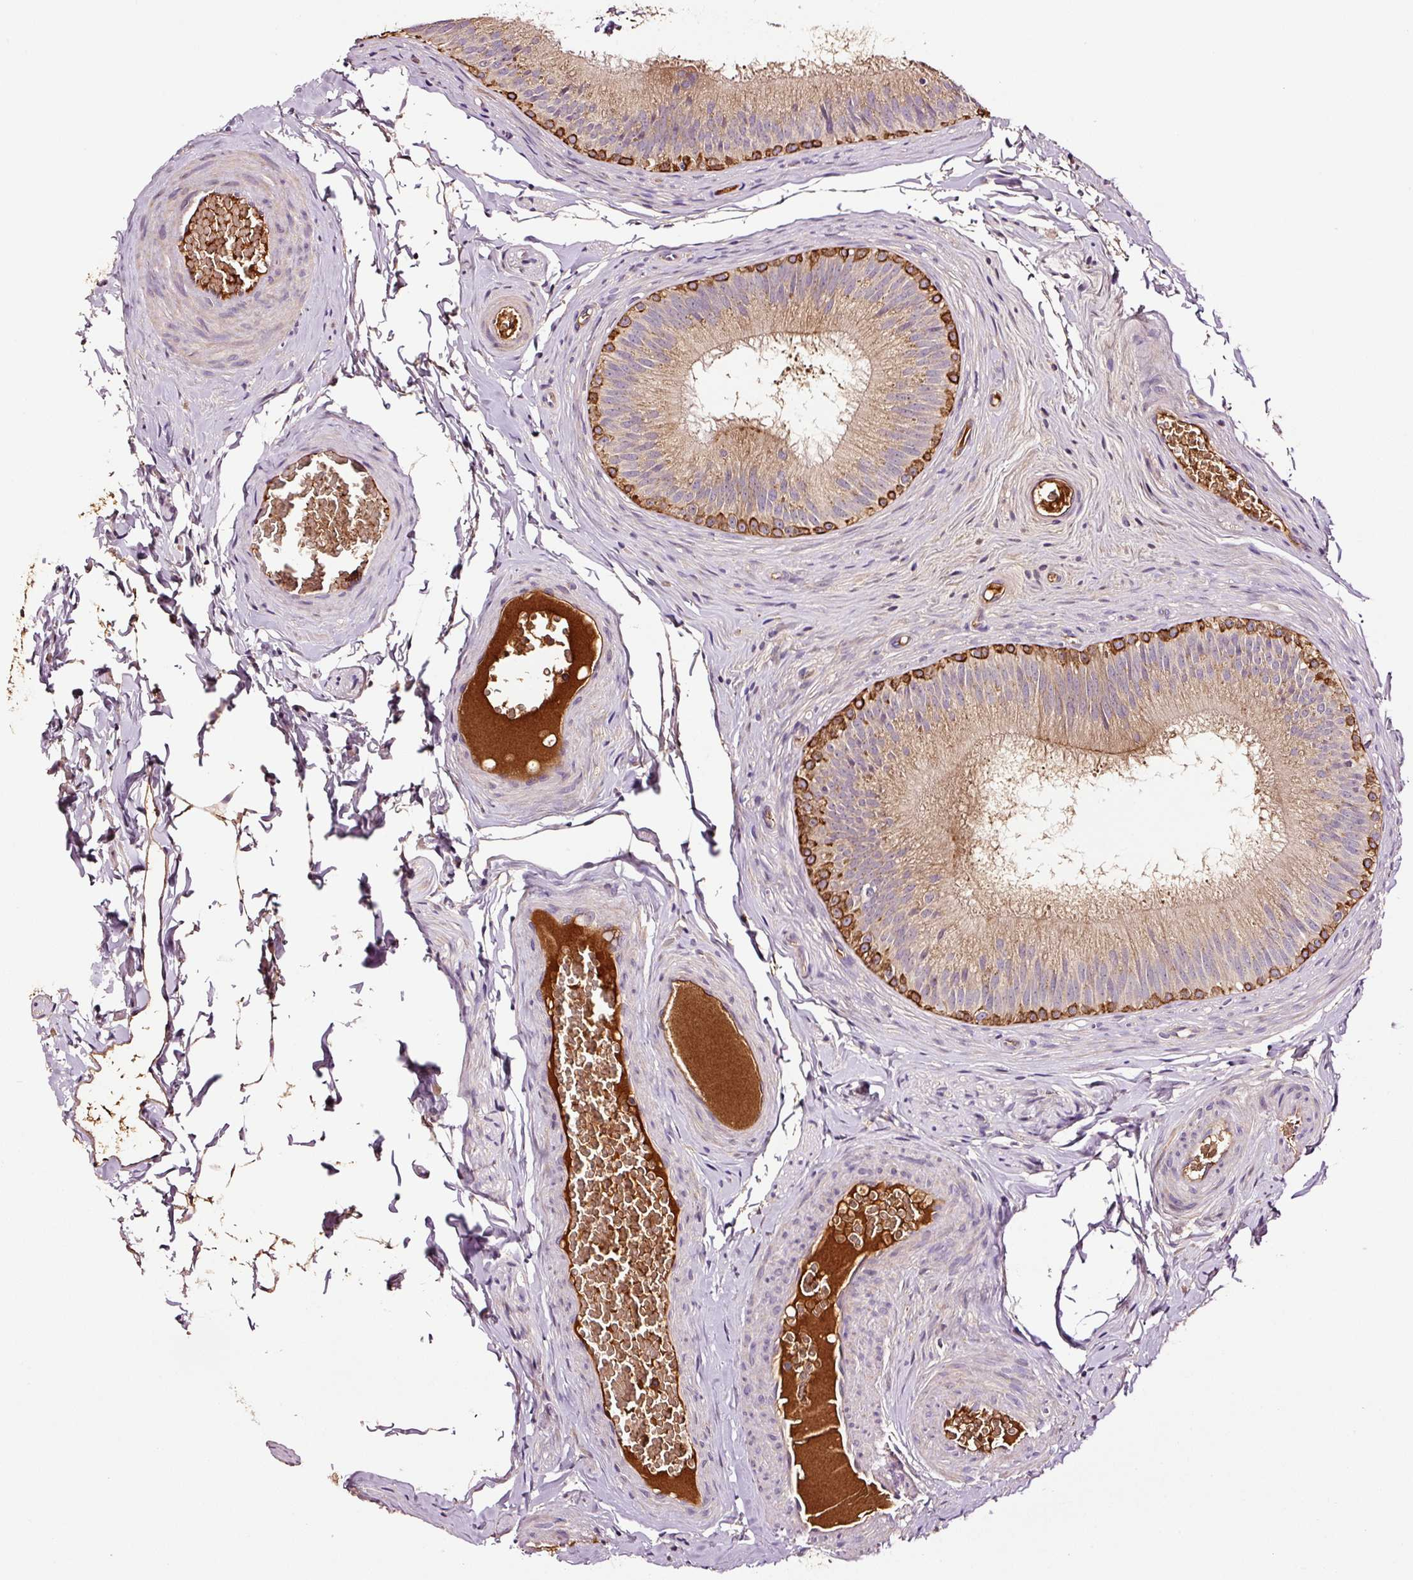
{"staining": {"intensity": "strong", "quantity": "25%-75%", "location": "cytoplasmic/membranous"}, "tissue": "epididymis", "cell_type": "Glandular cells", "image_type": "normal", "snomed": [{"axis": "morphology", "description": "Normal tissue, NOS"}, {"axis": "topography", "description": "Epididymis"}], "caption": "Immunohistochemical staining of unremarkable human epididymis demonstrates strong cytoplasmic/membranous protein expression in about 25%-75% of glandular cells. (DAB IHC, brown staining for protein, blue staining for nuclei).", "gene": "PGLYRP2", "patient": {"sex": "male", "age": 24}}